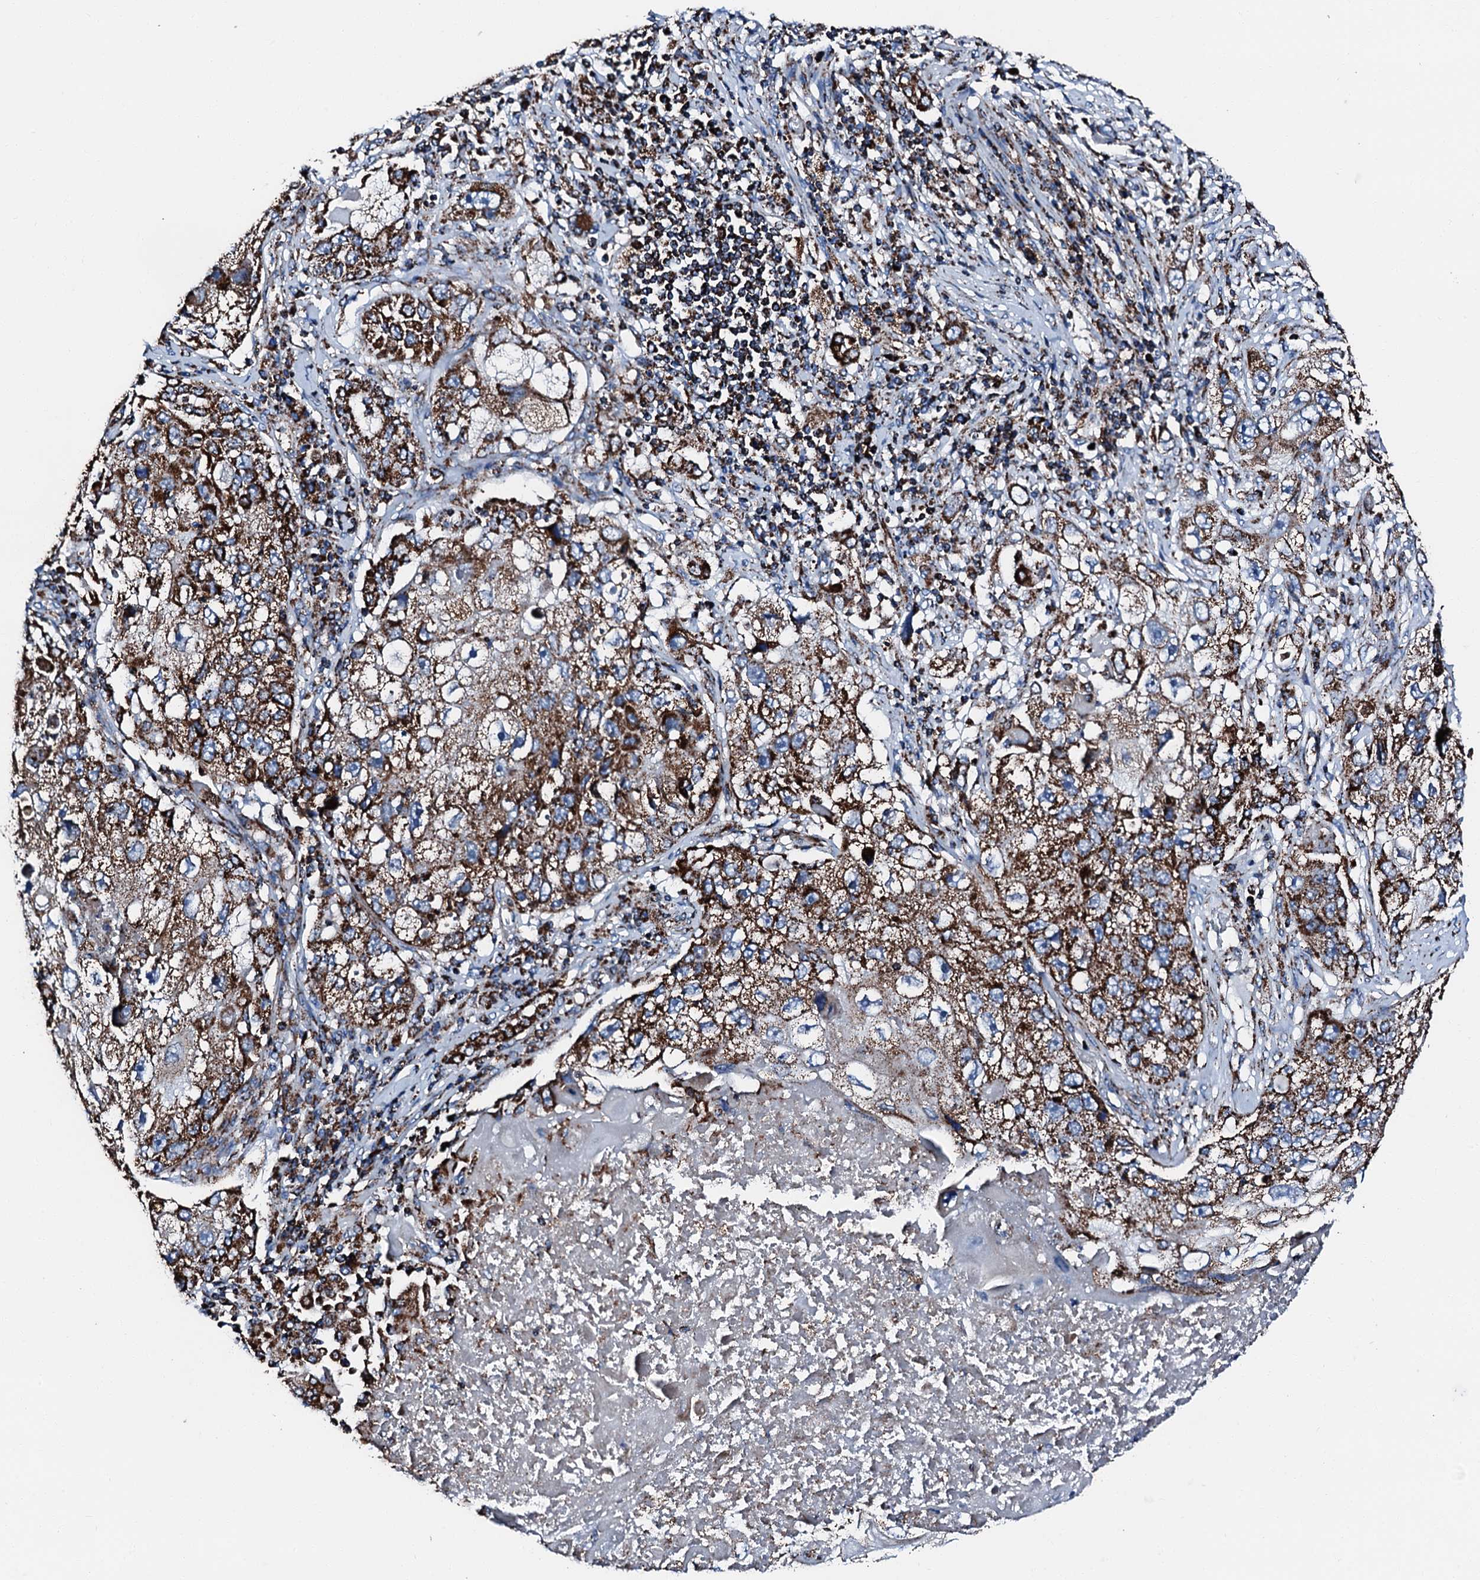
{"staining": {"intensity": "strong", "quantity": ">75%", "location": "cytoplasmic/membranous"}, "tissue": "lung cancer", "cell_type": "Tumor cells", "image_type": "cancer", "snomed": [{"axis": "morphology", "description": "Squamous cell carcinoma, NOS"}, {"axis": "topography", "description": "Lung"}], "caption": "A photomicrograph showing strong cytoplasmic/membranous staining in approximately >75% of tumor cells in squamous cell carcinoma (lung), as visualized by brown immunohistochemical staining.", "gene": "HADH", "patient": {"sex": "male", "age": 61}}